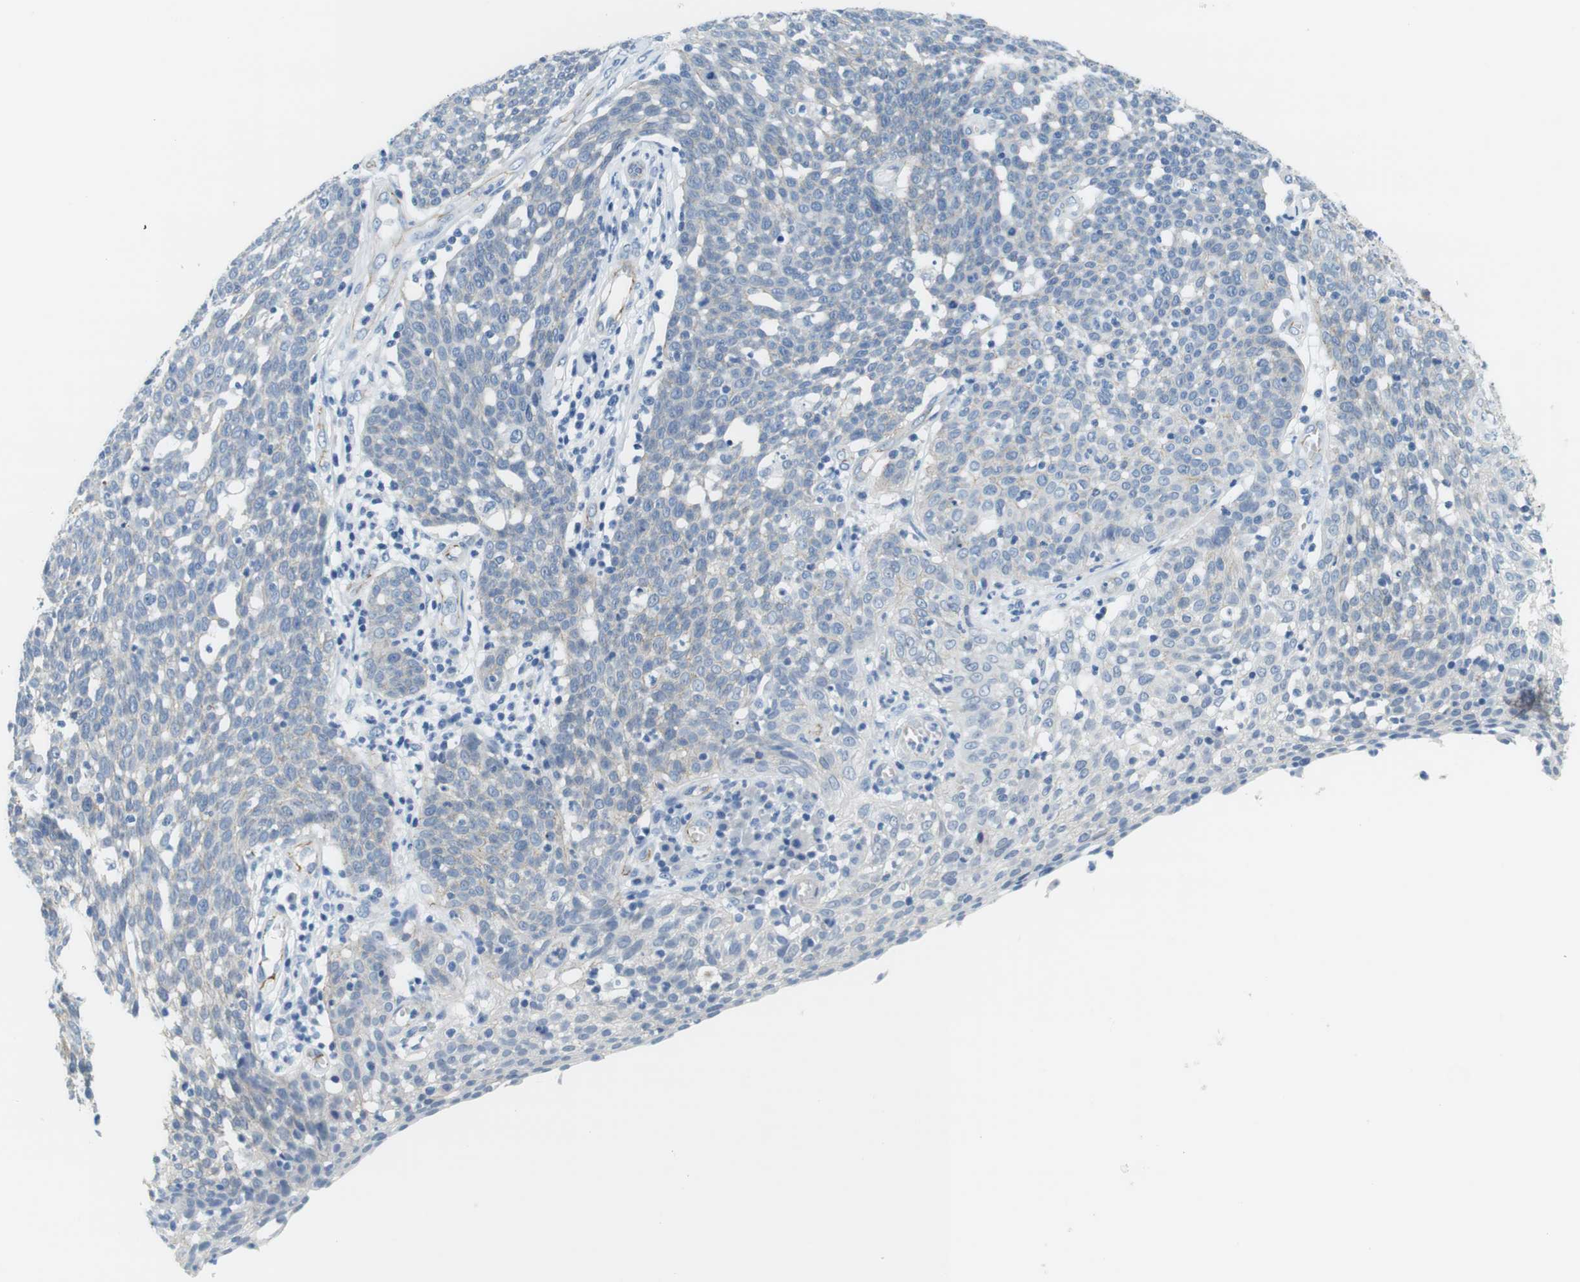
{"staining": {"intensity": "weak", "quantity": "<25%", "location": "cytoplasmic/membranous"}, "tissue": "cervical cancer", "cell_type": "Tumor cells", "image_type": "cancer", "snomed": [{"axis": "morphology", "description": "Squamous cell carcinoma, NOS"}, {"axis": "topography", "description": "Cervix"}], "caption": "A histopathology image of human cervical squamous cell carcinoma is negative for staining in tumor cells.", "gene": "SLC6A6", "patient": {"sex": "female", "age": 34}}